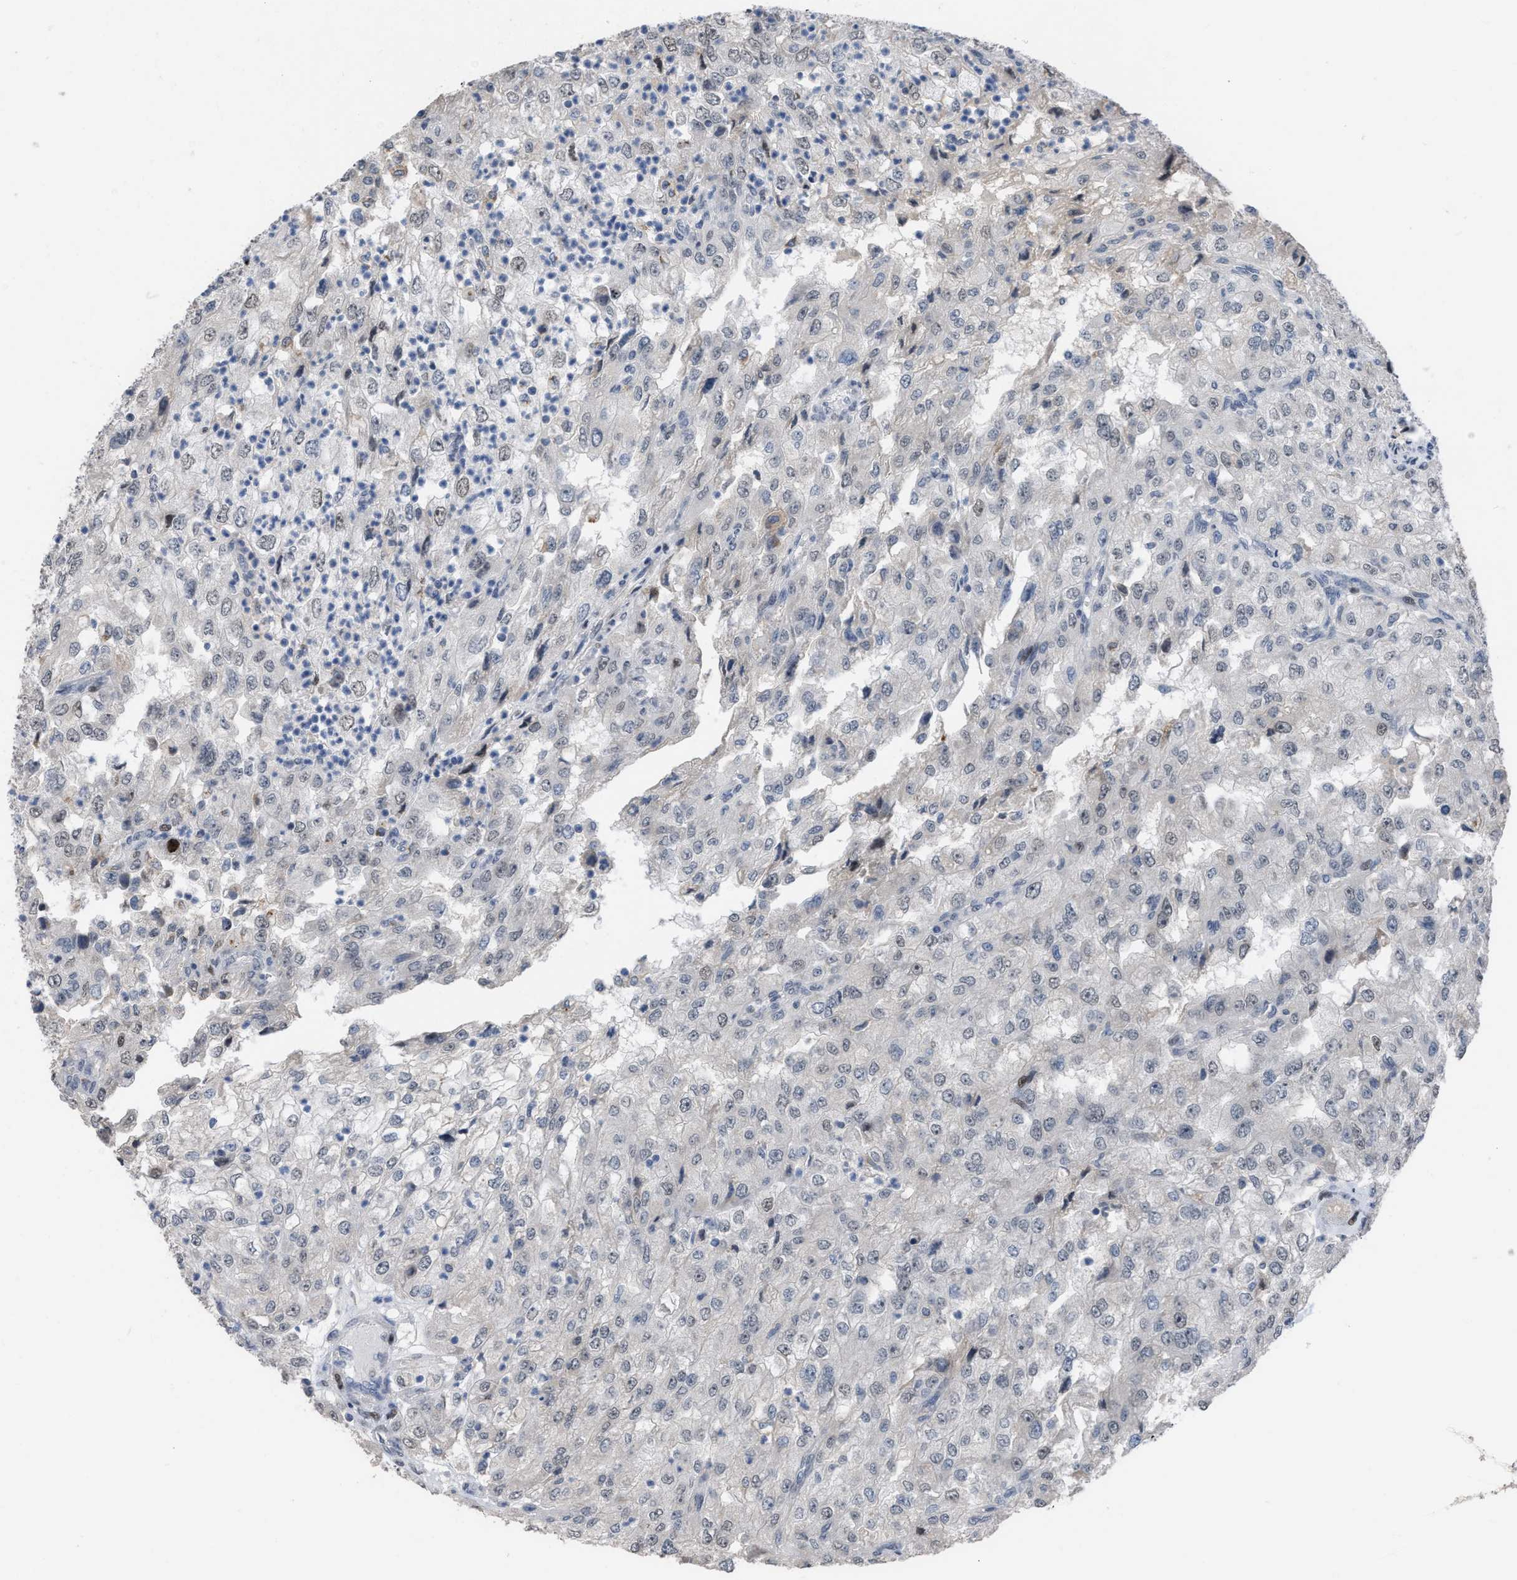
{"staining": {"intensity": "negative", "quantity": "none", "location": "none"}, "tissue": "renal cancer", "cell_type": "Tumor cells", "image_type": "cancer", "snomed": [{"axis": "morphology", "description": "Adenocarcinoma, NOS"}, {"axis": "topography", "description": "Kidney"}], "caption": "This is an immunohistochemistry micrograph of human renal cancer (adenocarcinoma). There is no positivity in tumor cells.", "gene": "SETDB1", "patient": {"sex": "female", "age": 54}}